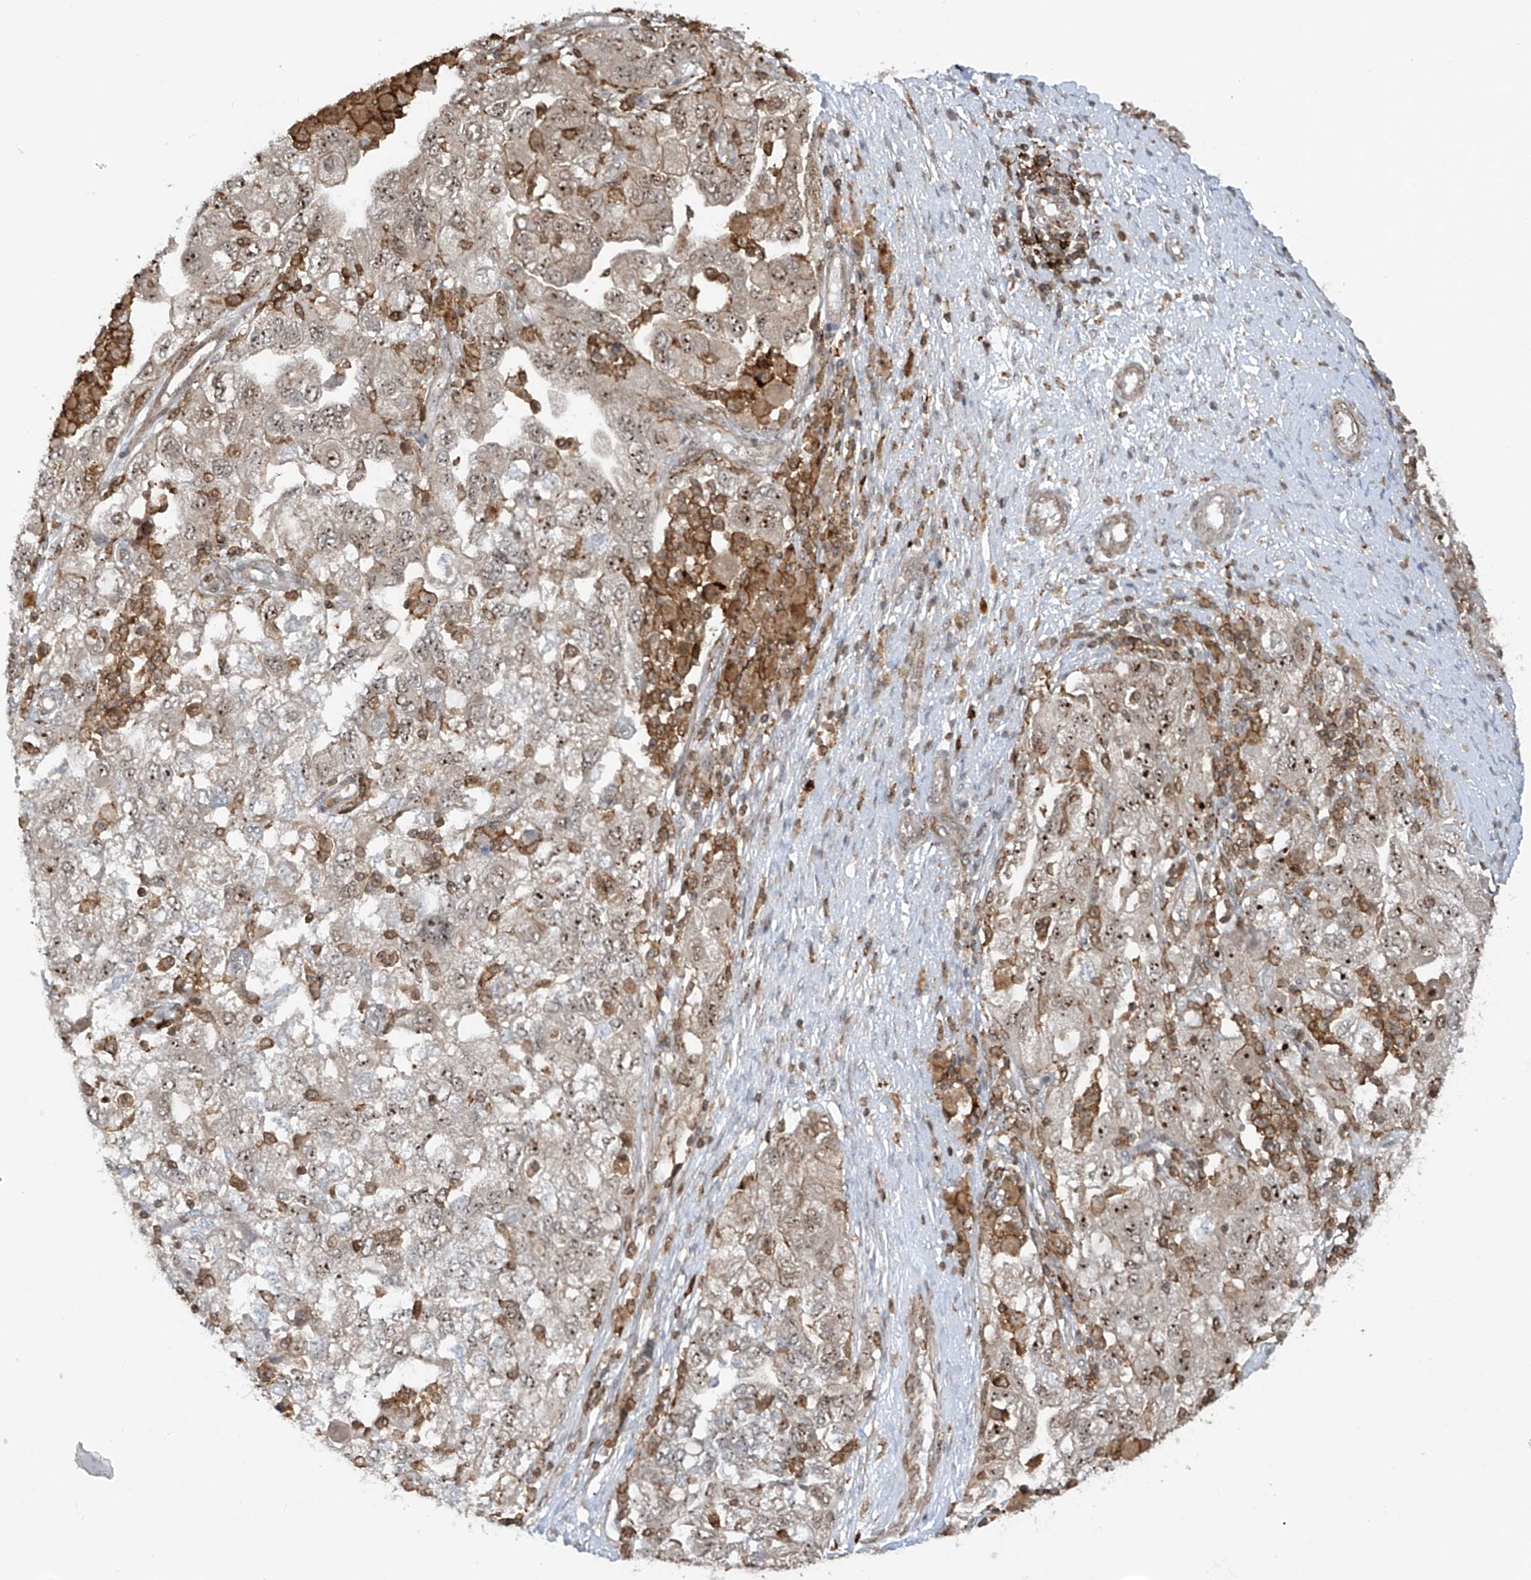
{"staining": {"intensity": "moderate", "quantity": ">75%", "location": "nuclear"}, "tissue": "ovarian cancer", "cell_type": "Tumor cells", "image_type": "cancer", "snomed": [{"axis": "morphology", "description": "Carcinoma, NOS"}, {"axis": "morphology", "description": "Cystadenocarcinoma, serous, NOS"}, {"axis": "topography", "description": "Ovary"}], "caption": "A brown stain highlights moderate nuclear expression of a protein in human ovarian cancer tumor cells.", "gene": "REPIN1", "patient": {"sex": "female", "age": 69}}